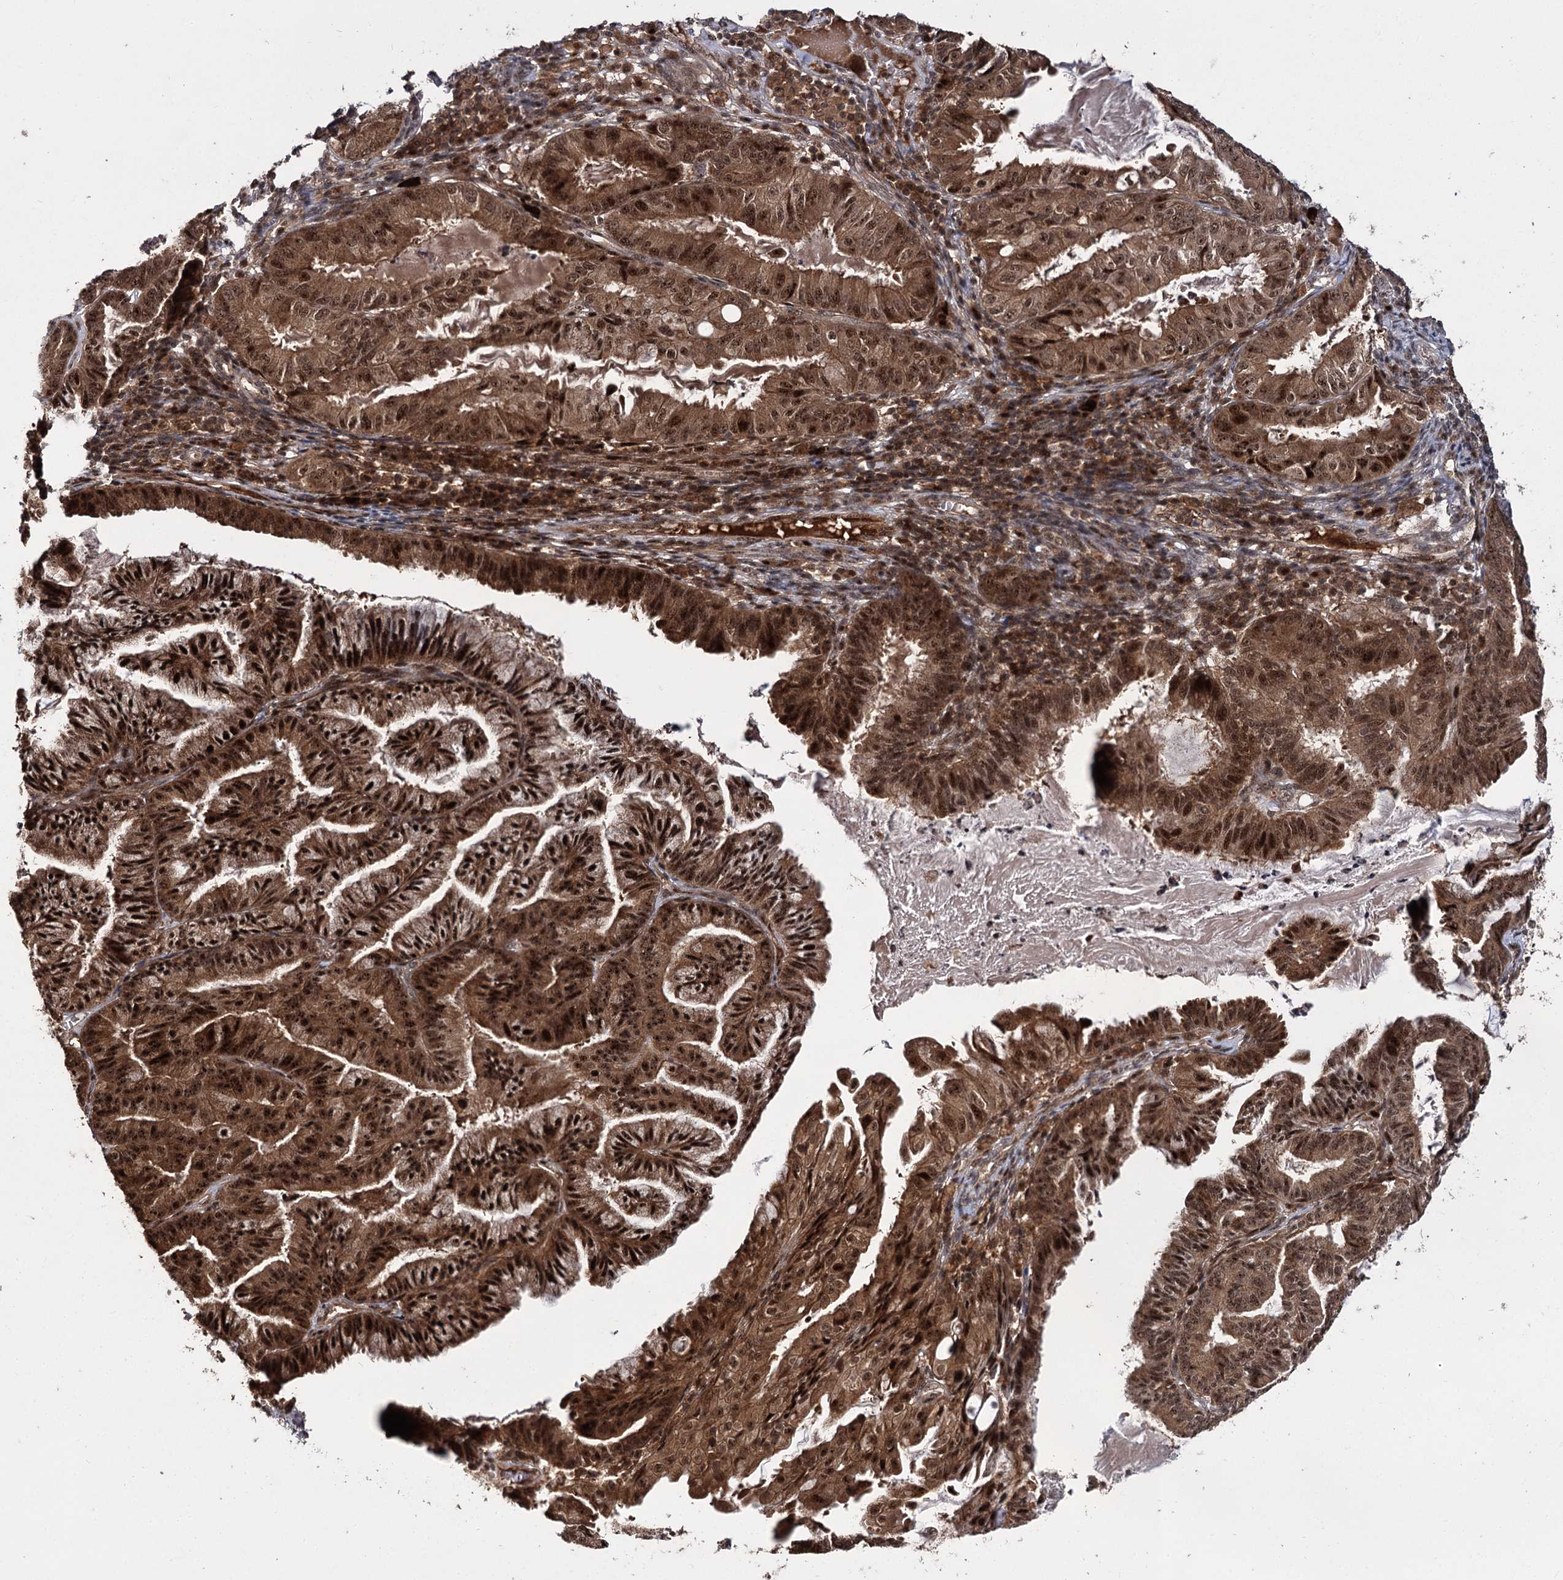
{"staining": {"intensity": "strong", "quantity": ">75%", "location": "cytoplasmic/membranous,nuclear"}, "tissue": "endometrial cancer", "cell_type": "Tumor cells", "image_type": "cancer", "snomed": [{"axis": "morphology", "description": "Adenocarcinoma, NOS"}, {"axis": "topography", "description": "Endometrium"}], "caption": "Endometrial adenocarcinoma stained with a protein marker reveals strong staining in tumor cells.", "gene": "MKNK2", "patient": {"sex": "female", "age": 86}}